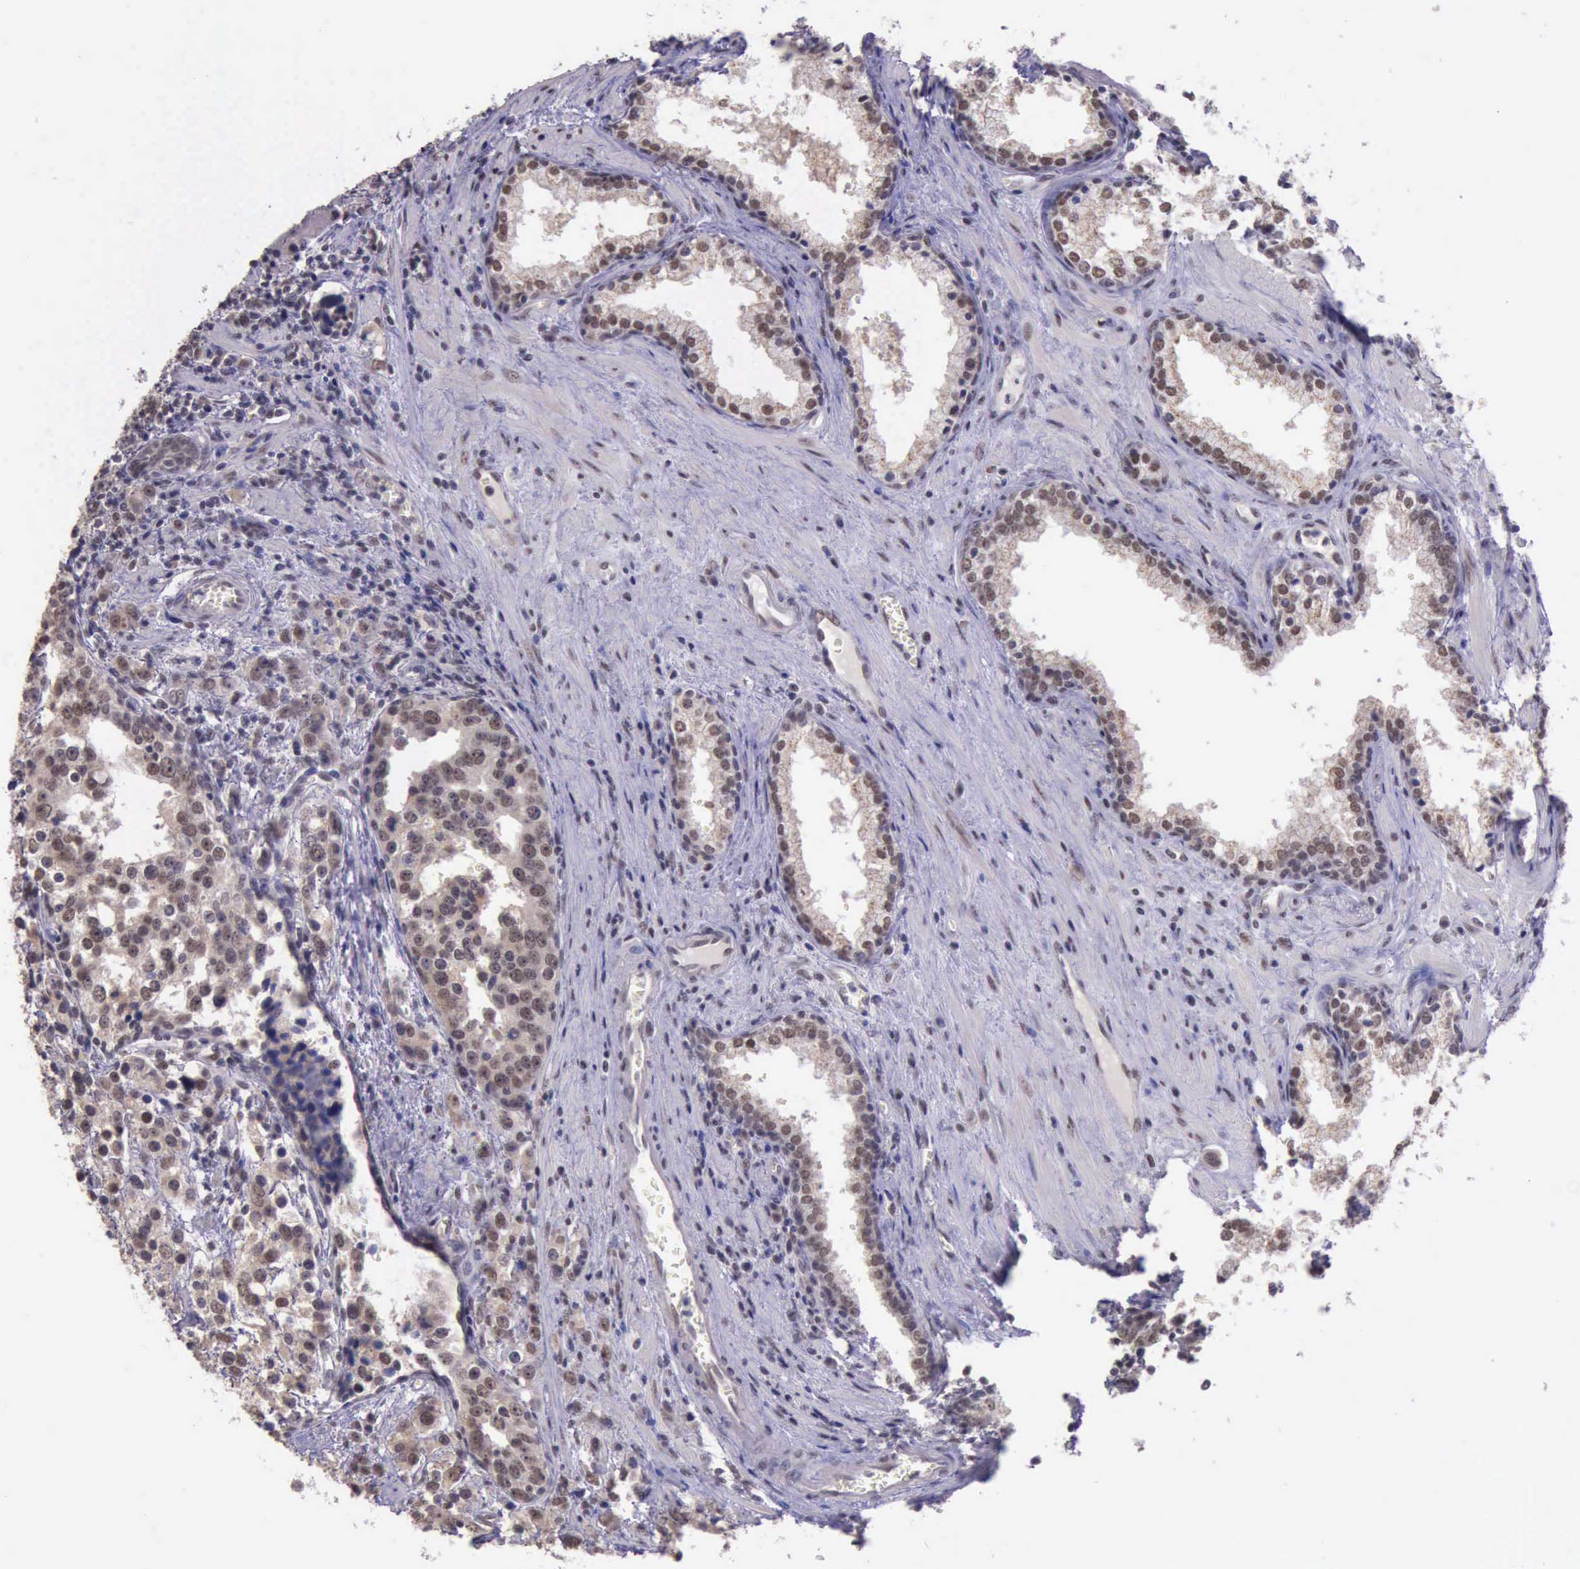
{"staining": {"intensity": "moderate", "quantity": ">75%", "location": "cytoplasmic/membranous,nuclear"}, "tissue": "prostate cancer", "cell_type": "Tumor cells", "image_type": "cancer", "snomed": [{"axis": "morphology", "description": "Adenocarcinoma, High grade"}, {"axis": "topography", "description": "Prostate"}], "caption": "A photomicrograph of high-grade adenocarcinoma (prostate) stained for a protein demonstrates moderate cytoplasmic/membranous and nuclear brown staining in tumor cells. The staining was performed using DAB (3,3'-diaminobenzidine) to visualize the protein expression in brown, while the nuclei were stained in blue with hematoxylin (Magnification: 20x).", "gene": "PRPF39", "patient": {"sex": "male", "age": 71}}